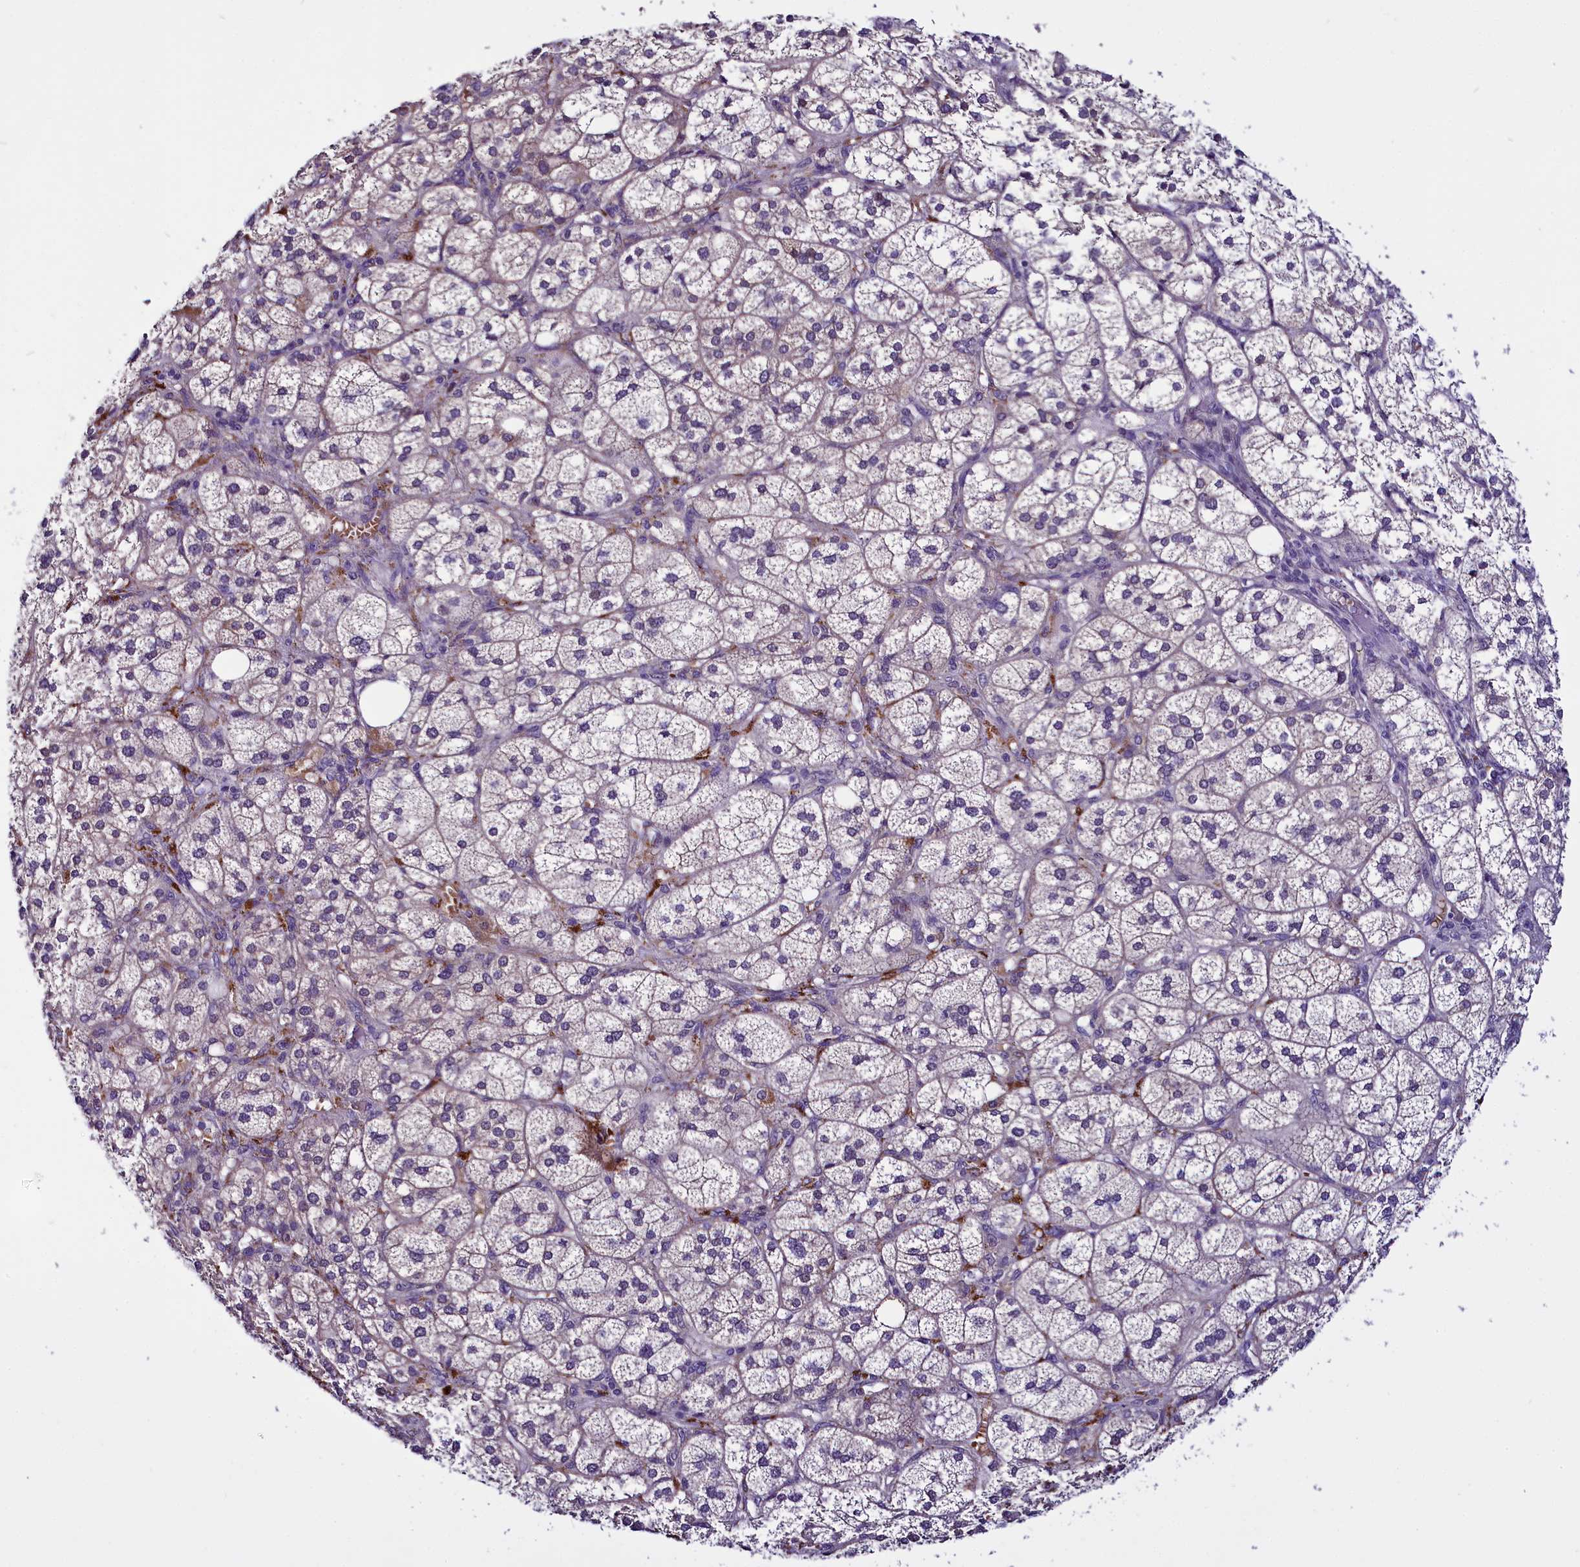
{"staining": {"intensity": "moderate", "quantity": "<25%", "location": "cytoplasmic/membranous"}, "tissue": "adrenal gland", "cell_type": "Glandular cells", "image_type": "normal", "snomed": [{"axis": "morphology", "description": "Normal tissue, NOS"}, {"axis": "topography", "description": "Adrenal gland"}], "caption": "This is a micrograph of immunohistochemistry staining of benign adrenal gland, which shows moderate staining in the cytoplasmic/membranous of glandular cells.", "gene": "C9orf40", "patient": {"sex": "female", "age": 61}}